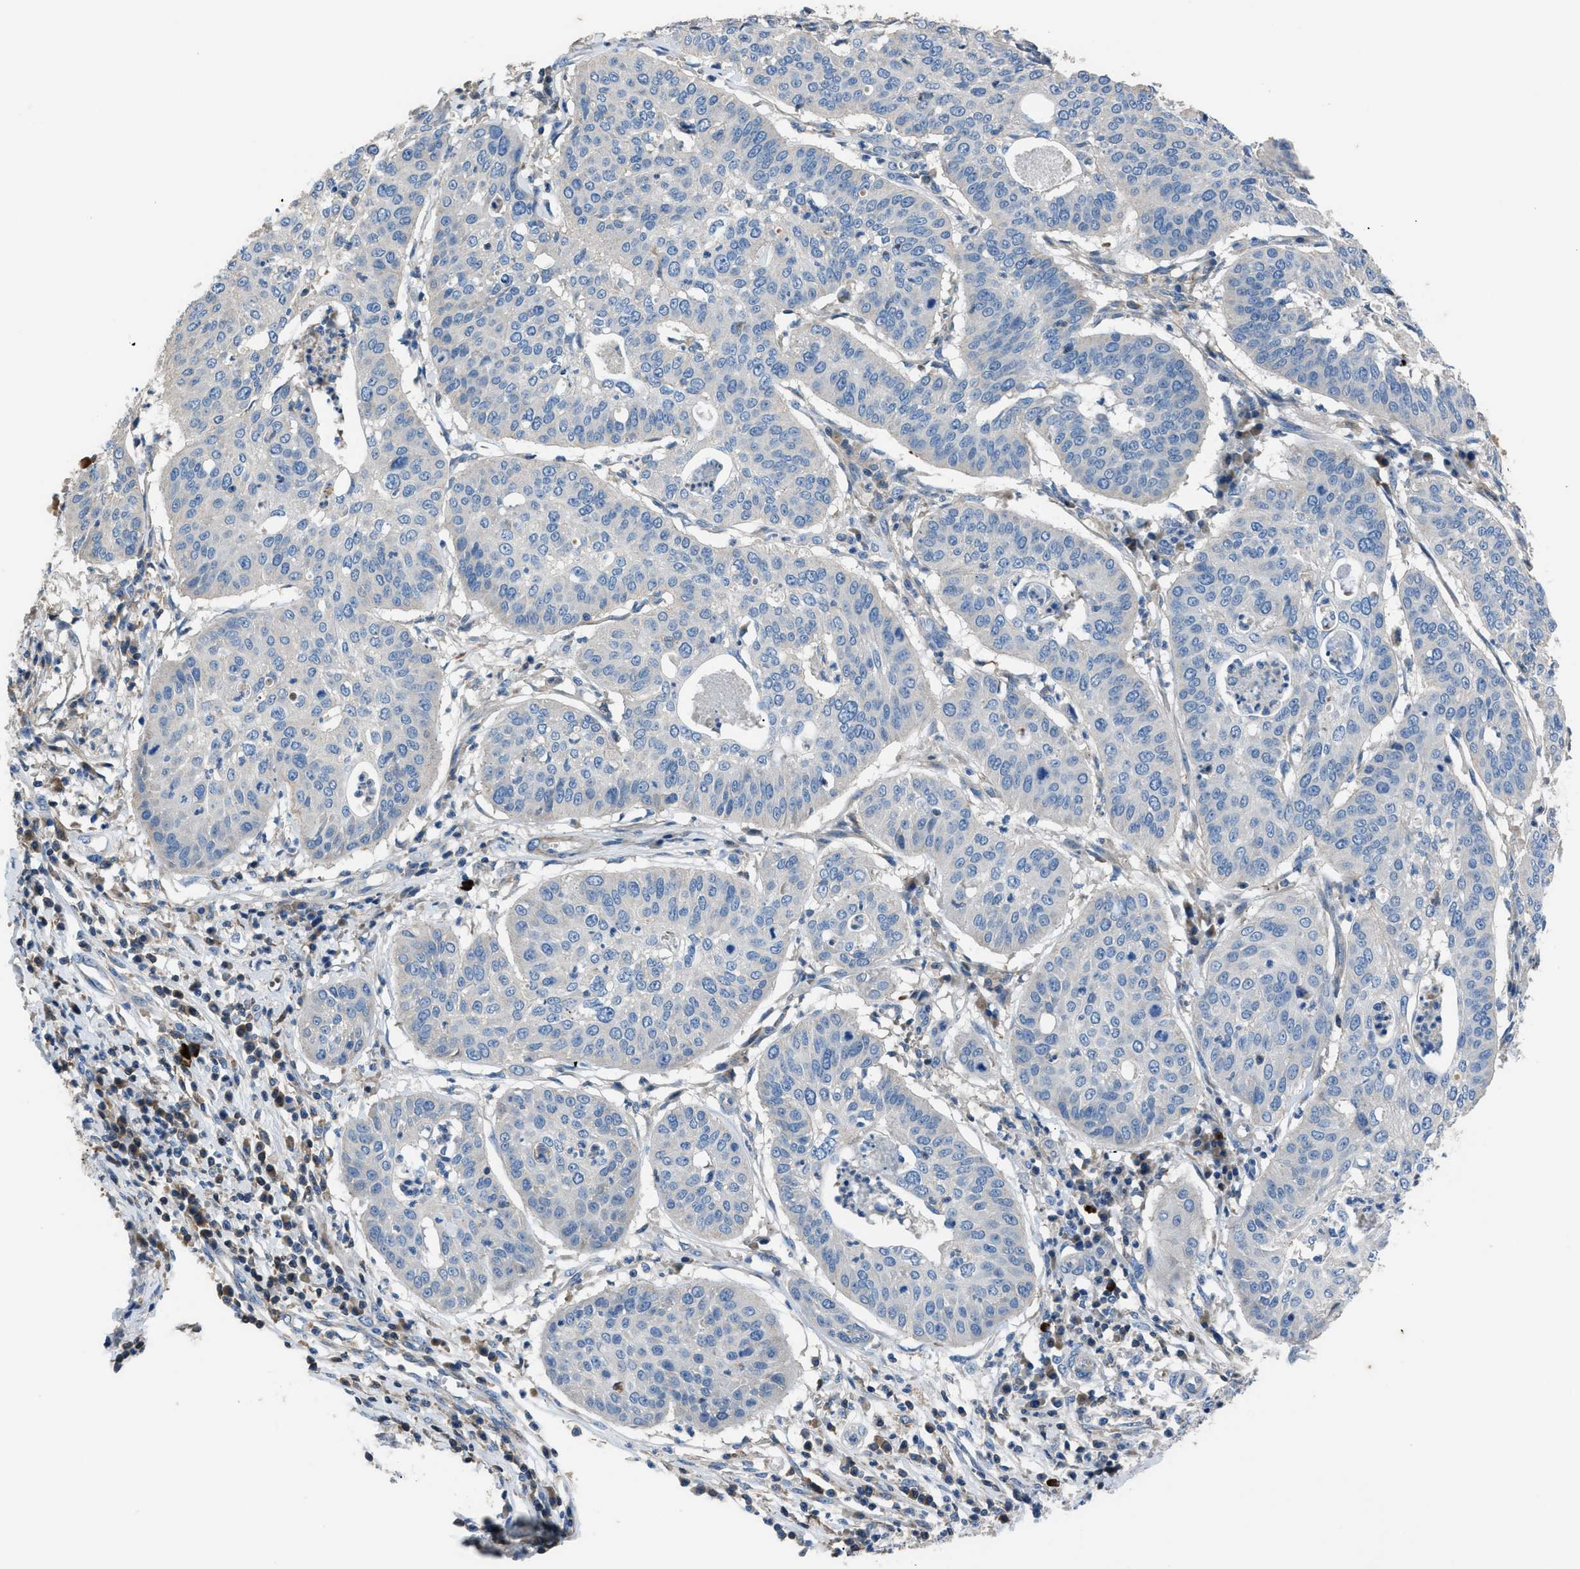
{"staining": {"intensity": "negative", "quantity": "none", "location": "none"}, "tissue": "cervical cancer", "cell_type": "Tumor cells", "image_type": "cancer", "snomed": [{"axis": "morphology", "description": "Normal tissue, NOS"}, {"axis": "morphology", "description": "Squamous cell carcinoma, NOS"}, {"axis": "topography", "description": "Cervix"}], "caption": "Immunohistochemical staining of human cervical cancer reveals no significant expression in tumor cells.", "gene": "SGCZ", "patient": {"sex": "female", "age": 39}}